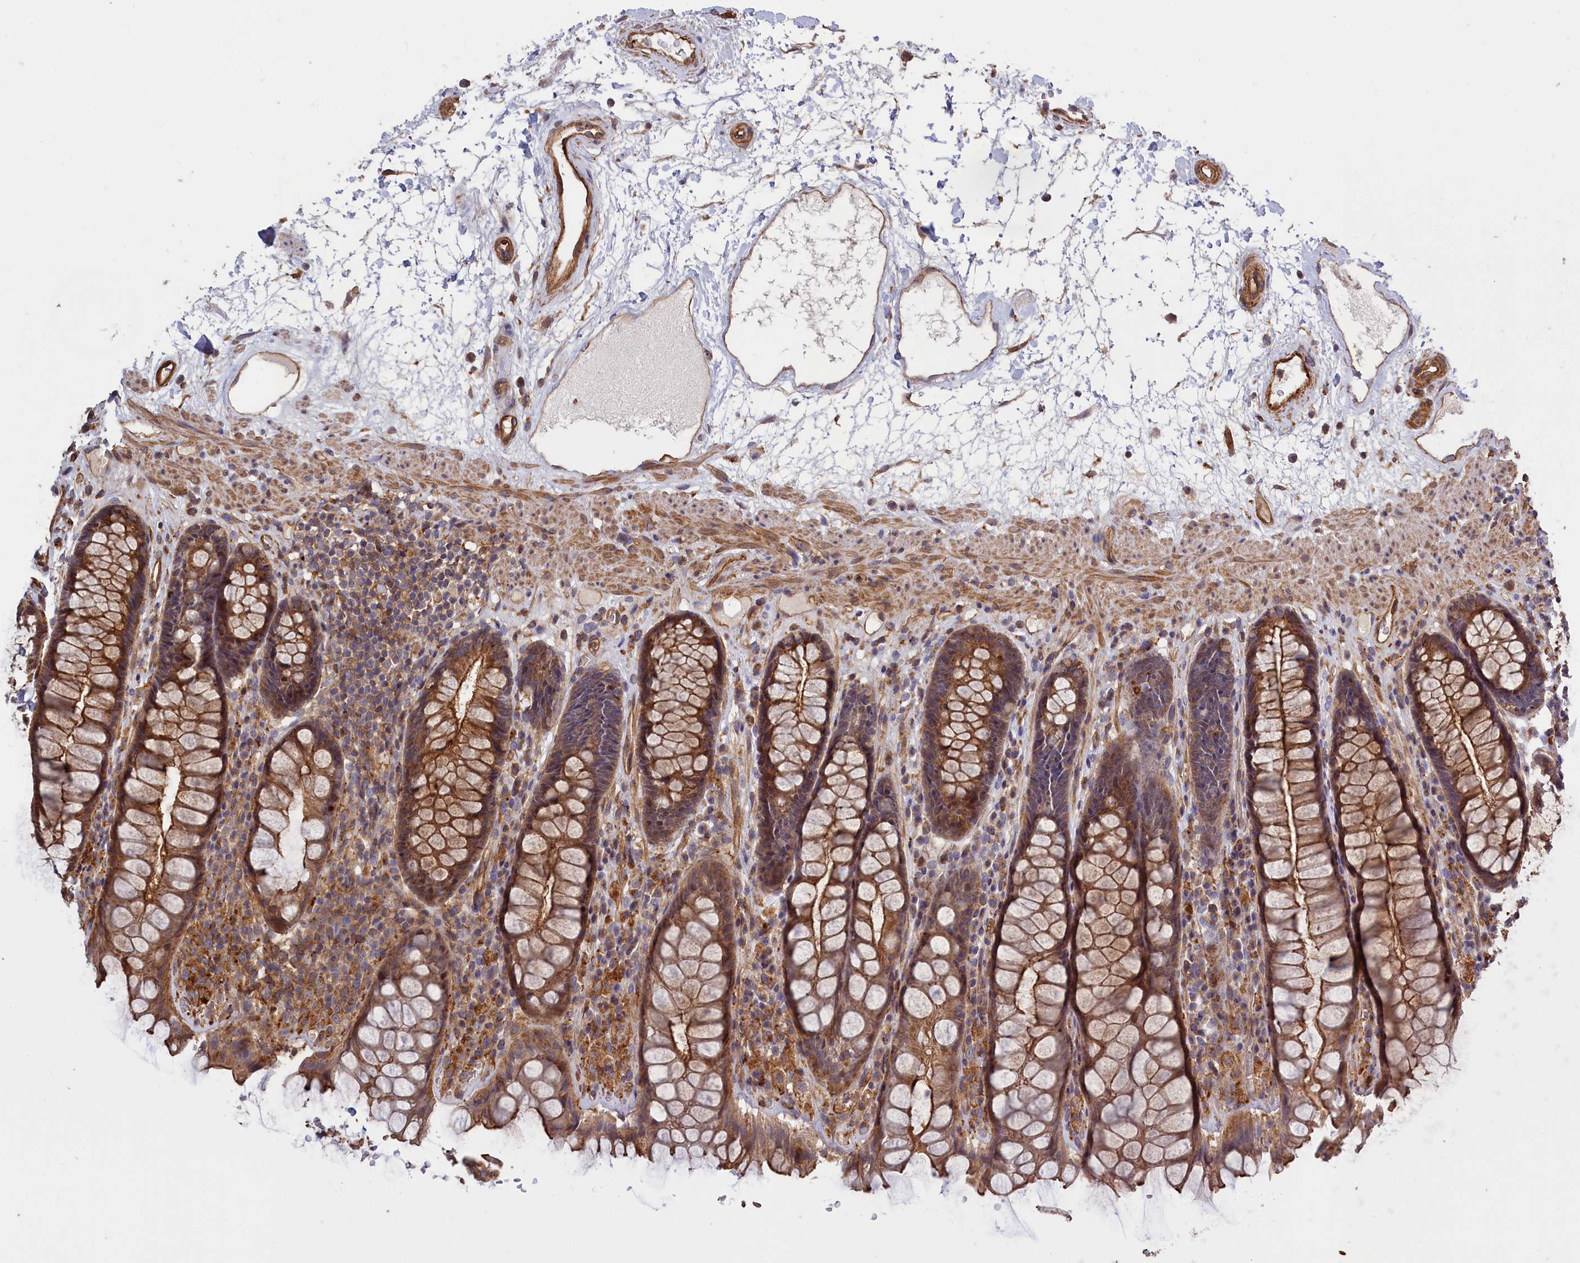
{"staining": {"intensity": "strong", "quantity": ">75%", "location": "cytoplasmic/membranous"}, "tissue": "rectum", "cell_type": "Glandular cells", "image_type": "normal", "snomed": [{"axis": "morphology", "description": "Normal tissue, NOS"}, {"axis": "topography", "description": "Rectum"}], "caption": "Normal rectum demonstrates strong cytoplasmic/membranous positivity in about >75% of glandular cells, visualized by immunohistochemistry. The staining was performed using DAB (3,3'-diaminobenzidine) to visualize the protein expression in brown, while the nuclei were stained in blue with hematoxylin (Magnification: 20x).", "gene": "ANKRD27", "patient": {"sex": "male", "age": 64}}